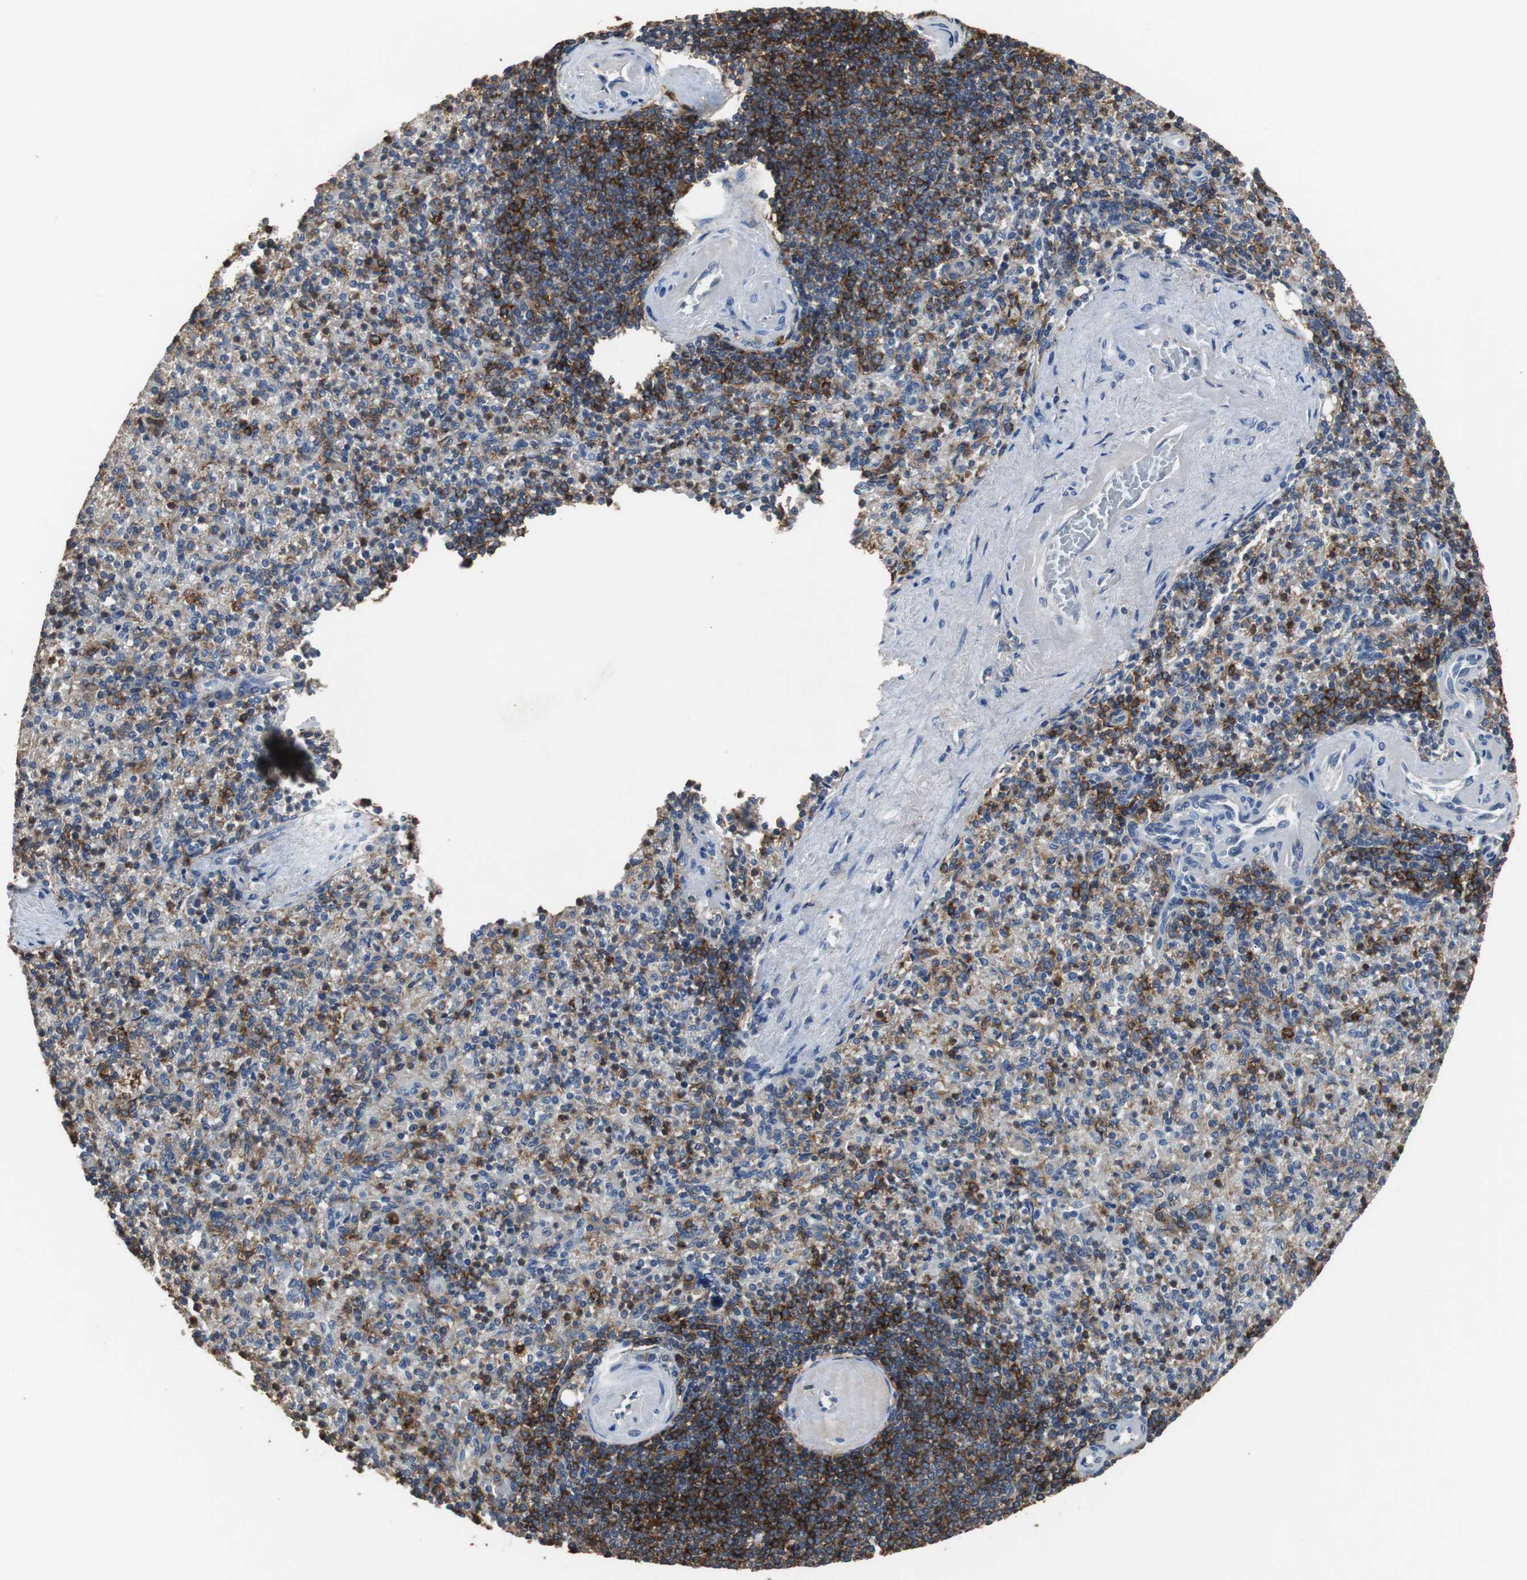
{"staining": {"intensity": "moderate", "quantity": "<25%", "location": "cytoplasmic/membranous"}, "tissue": "spleen", "cell_type": "Cells in red pulp", "image_type": "normal", "snomed": [{"axis": "morphology", "description": "Normal tissue, NOS"}, {"axis": "topography", "description": "Spleen"}], "caption": "This image reveals unremarkable spleen stained with IHC to label a protein in brown. The cytoplasmic/membranous of cells in red pulp show moderate positivity for the protein. Nuclei are counter-stained blue.", "gene": "SCIMP", "patient": {"sex": "female", "age": 74}}